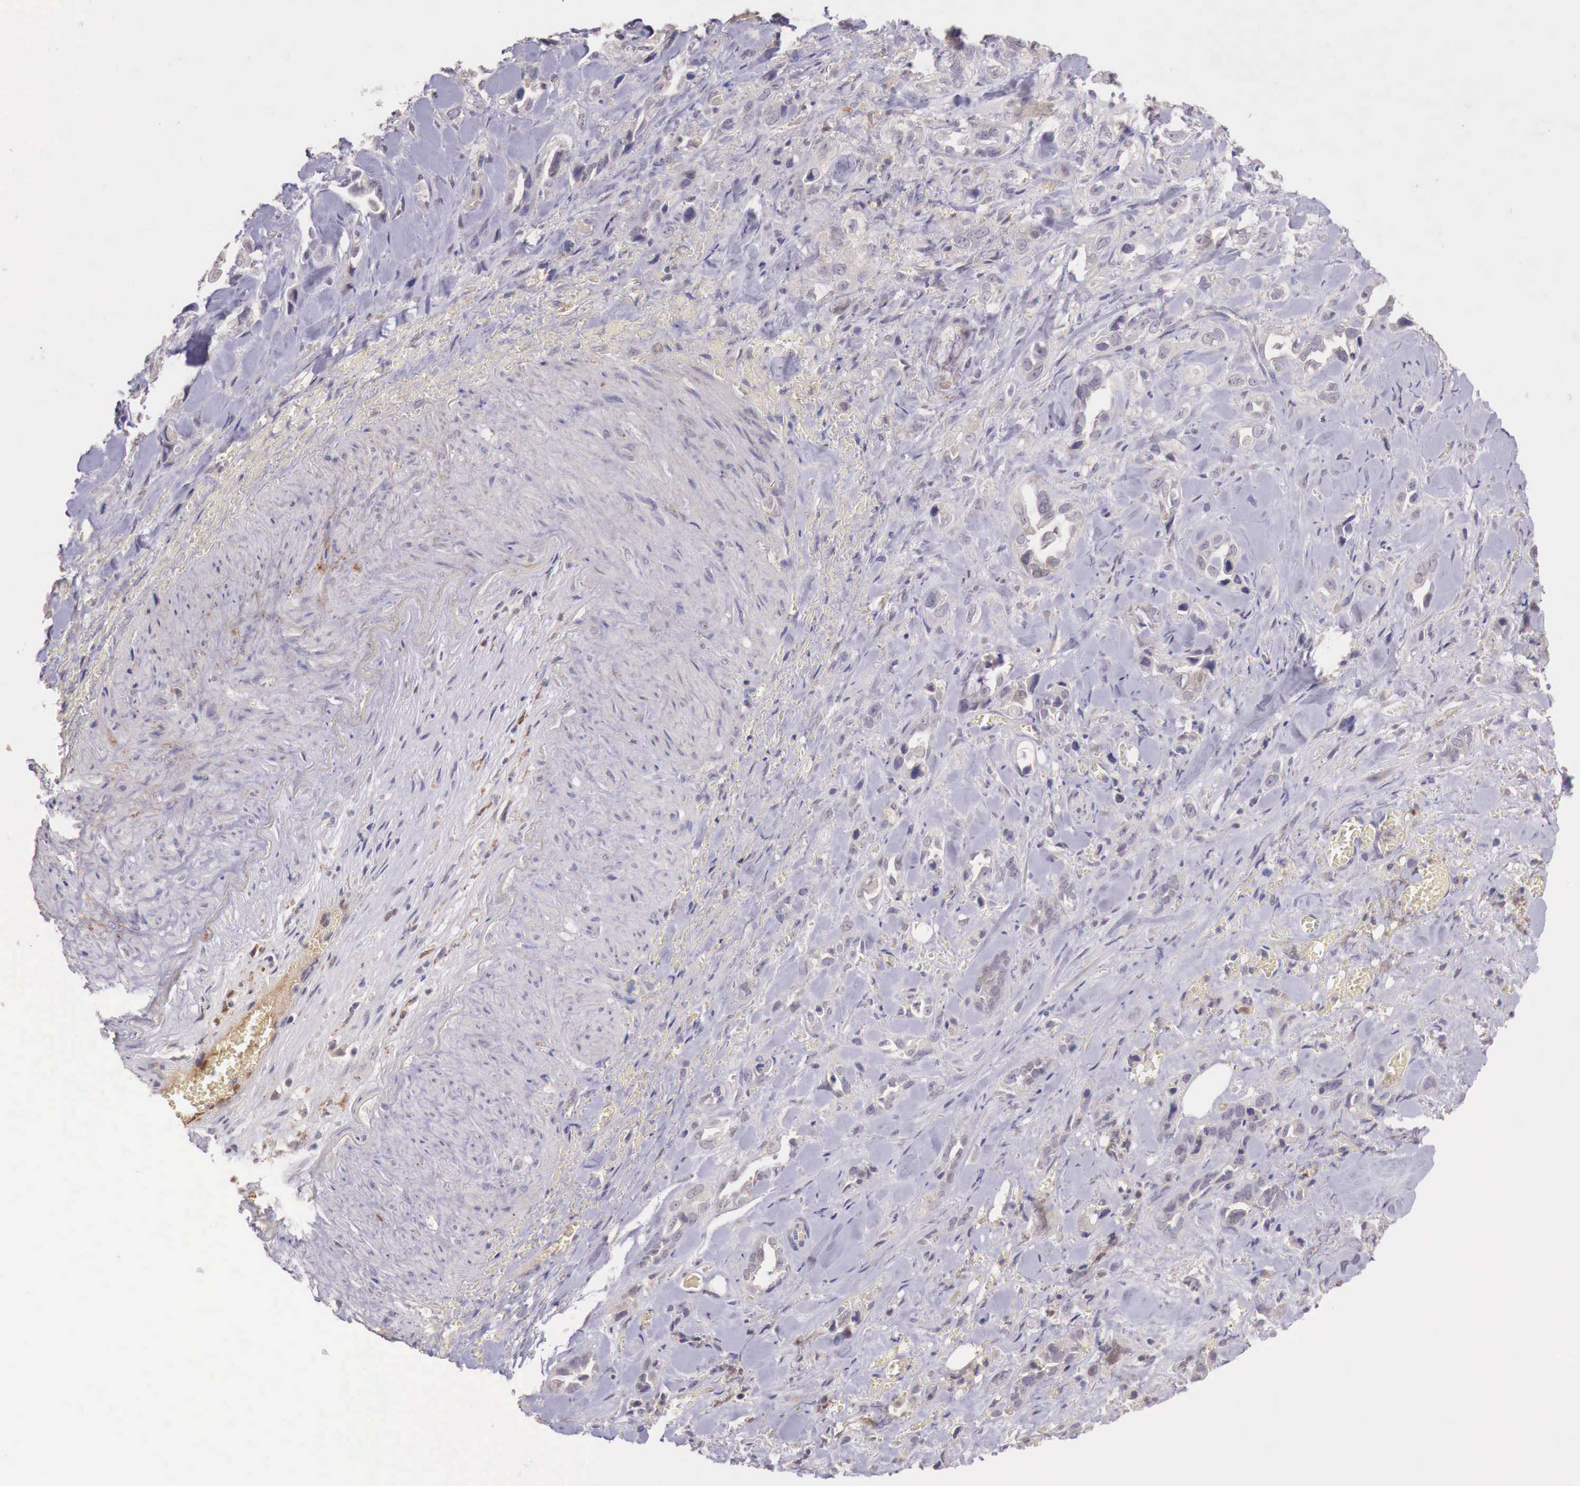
{"staining": {"intensity": "weak", "quantity": "25%-75%", "location": "cytoplasmic/membranous"}, "tissue": "pancreatic cancer", "cell_type": "Tumor cells", "image_type": "cancer", "snomed": [{"axis": "morphology", "description": "Adenocarcinoma, NOS"}, {"axis": "topography", "description": "Pancreas"}], "caption": "Adenocarcinoma (pancreatic) was stained to show a protein in brown. There is low levels of weak cytoplasmic/membranous positivity in approximately 25%-75% of tumor cells.", "gene": "CHRDL1", "patient": {"sex": "male", "age": 69}}